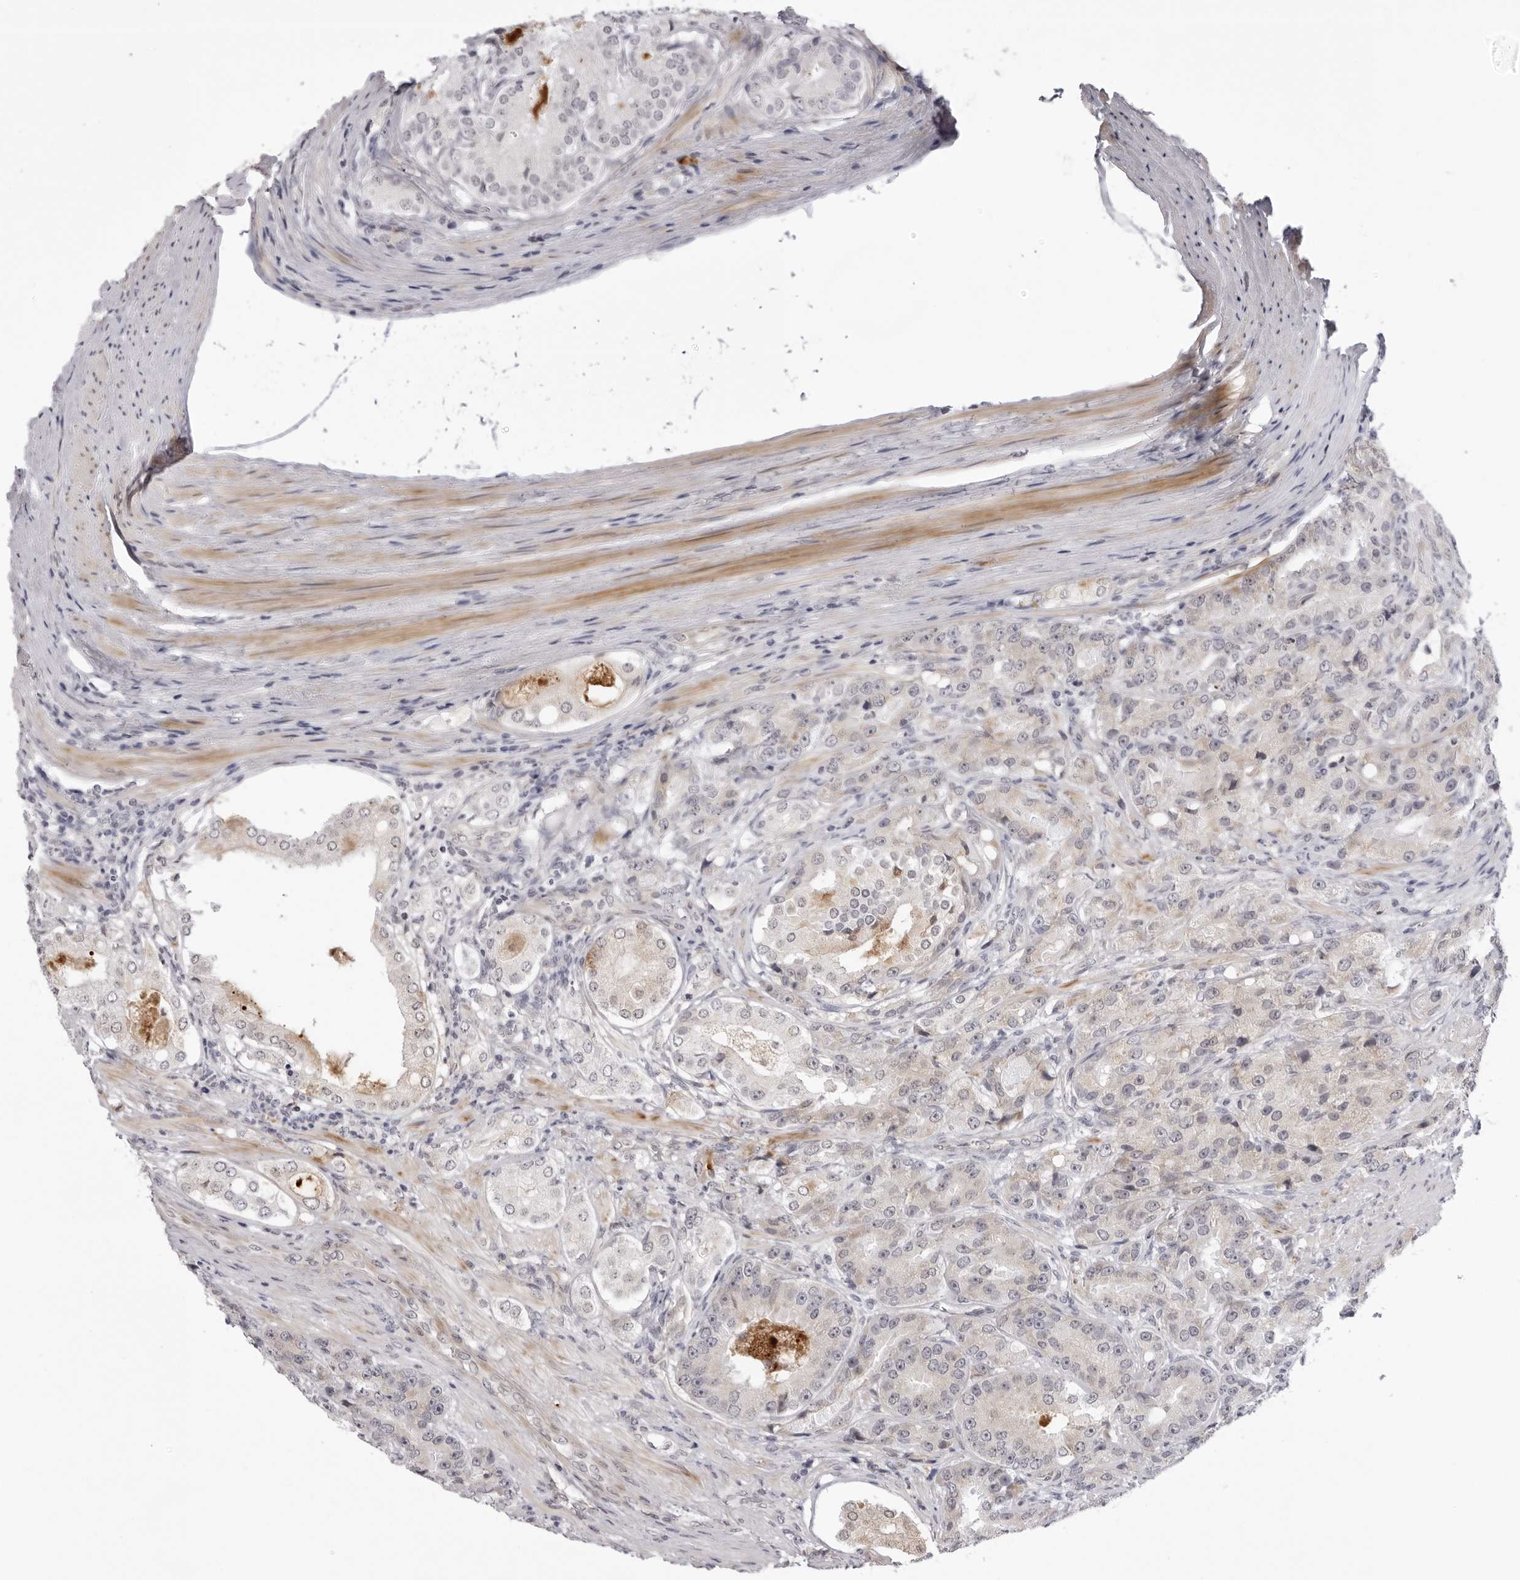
{"staining": {"intensity": "negative", "quantity": "none", "location": "none"}, "tissue": "prostate cancer", "cell_type": "Tumor cells", "image_type": "cancer", "snomed": [{"axis": "morphology", "description": "Adenocarcinoma, High grade"}, {"axis": "topography", "description": "Prostate"}], "caption": "The immunohistochemistry (IHC) histopathology image has no significant positivity in tumor cells of prostate high-grade adenocarcinoma tissue.", "gene": "SUGCT", "patient": {"sex": "male", "age": 60}}